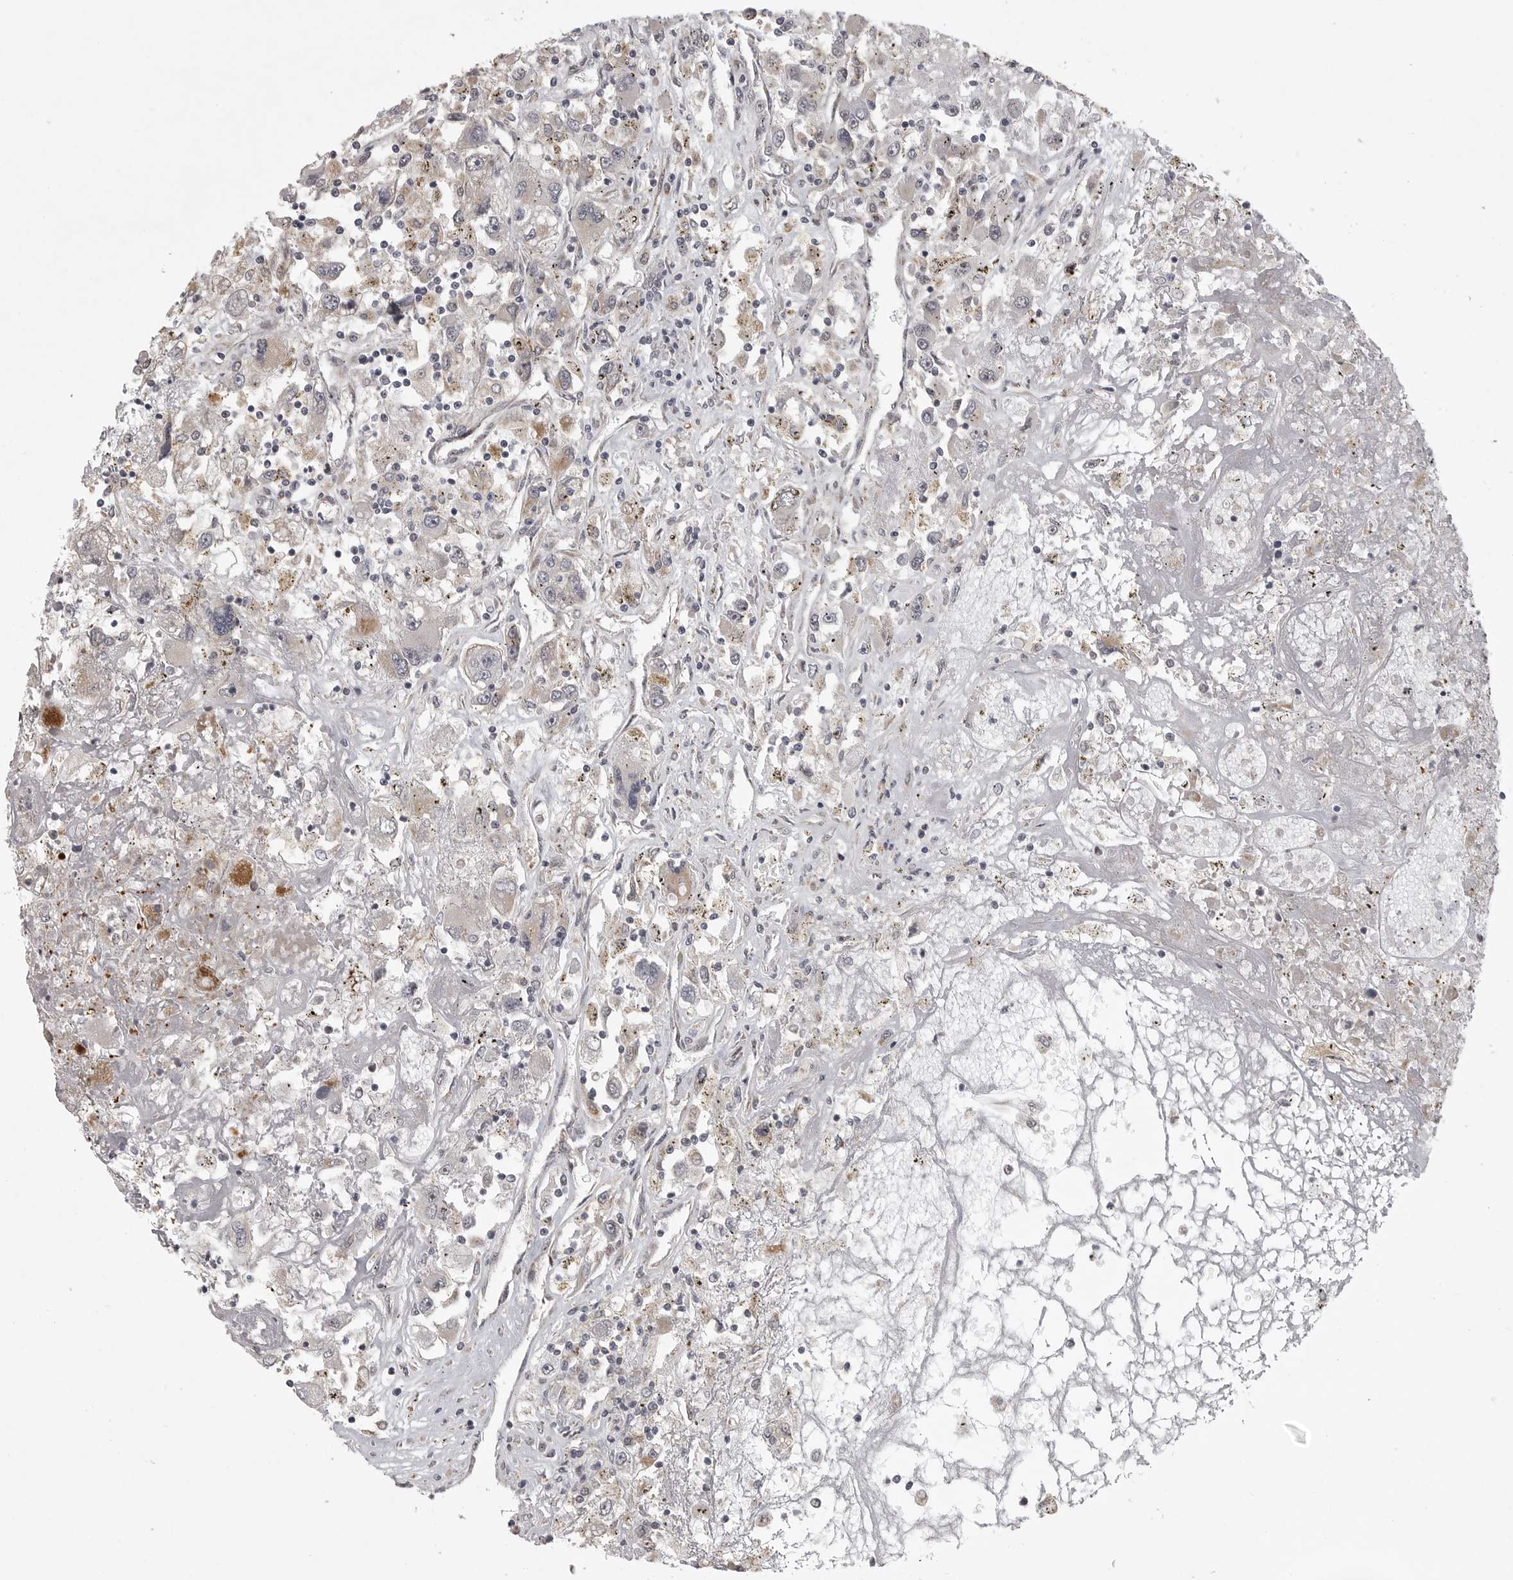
{"staining": {"intensity": "moderate", "quantity": "<25%", "location": "cytoplasmic/membranous"}, "tissue": "renal cancer", "cell_type": "Tumor cells", "image_type": "cancer", "snomed": [{"axis": "morphology", "description": "Adenocarcinoma, NOS"}, {"axis": "topography", "description": "Kidney"}], "caption": "Protein staining of renal adenocarcinoma tissue demonstrates moderate cytoplasmic/membranous positivity in about <25% of tumor cells.", "gene": "POLE2", "patient": {"sex": "female", "age": 52}}